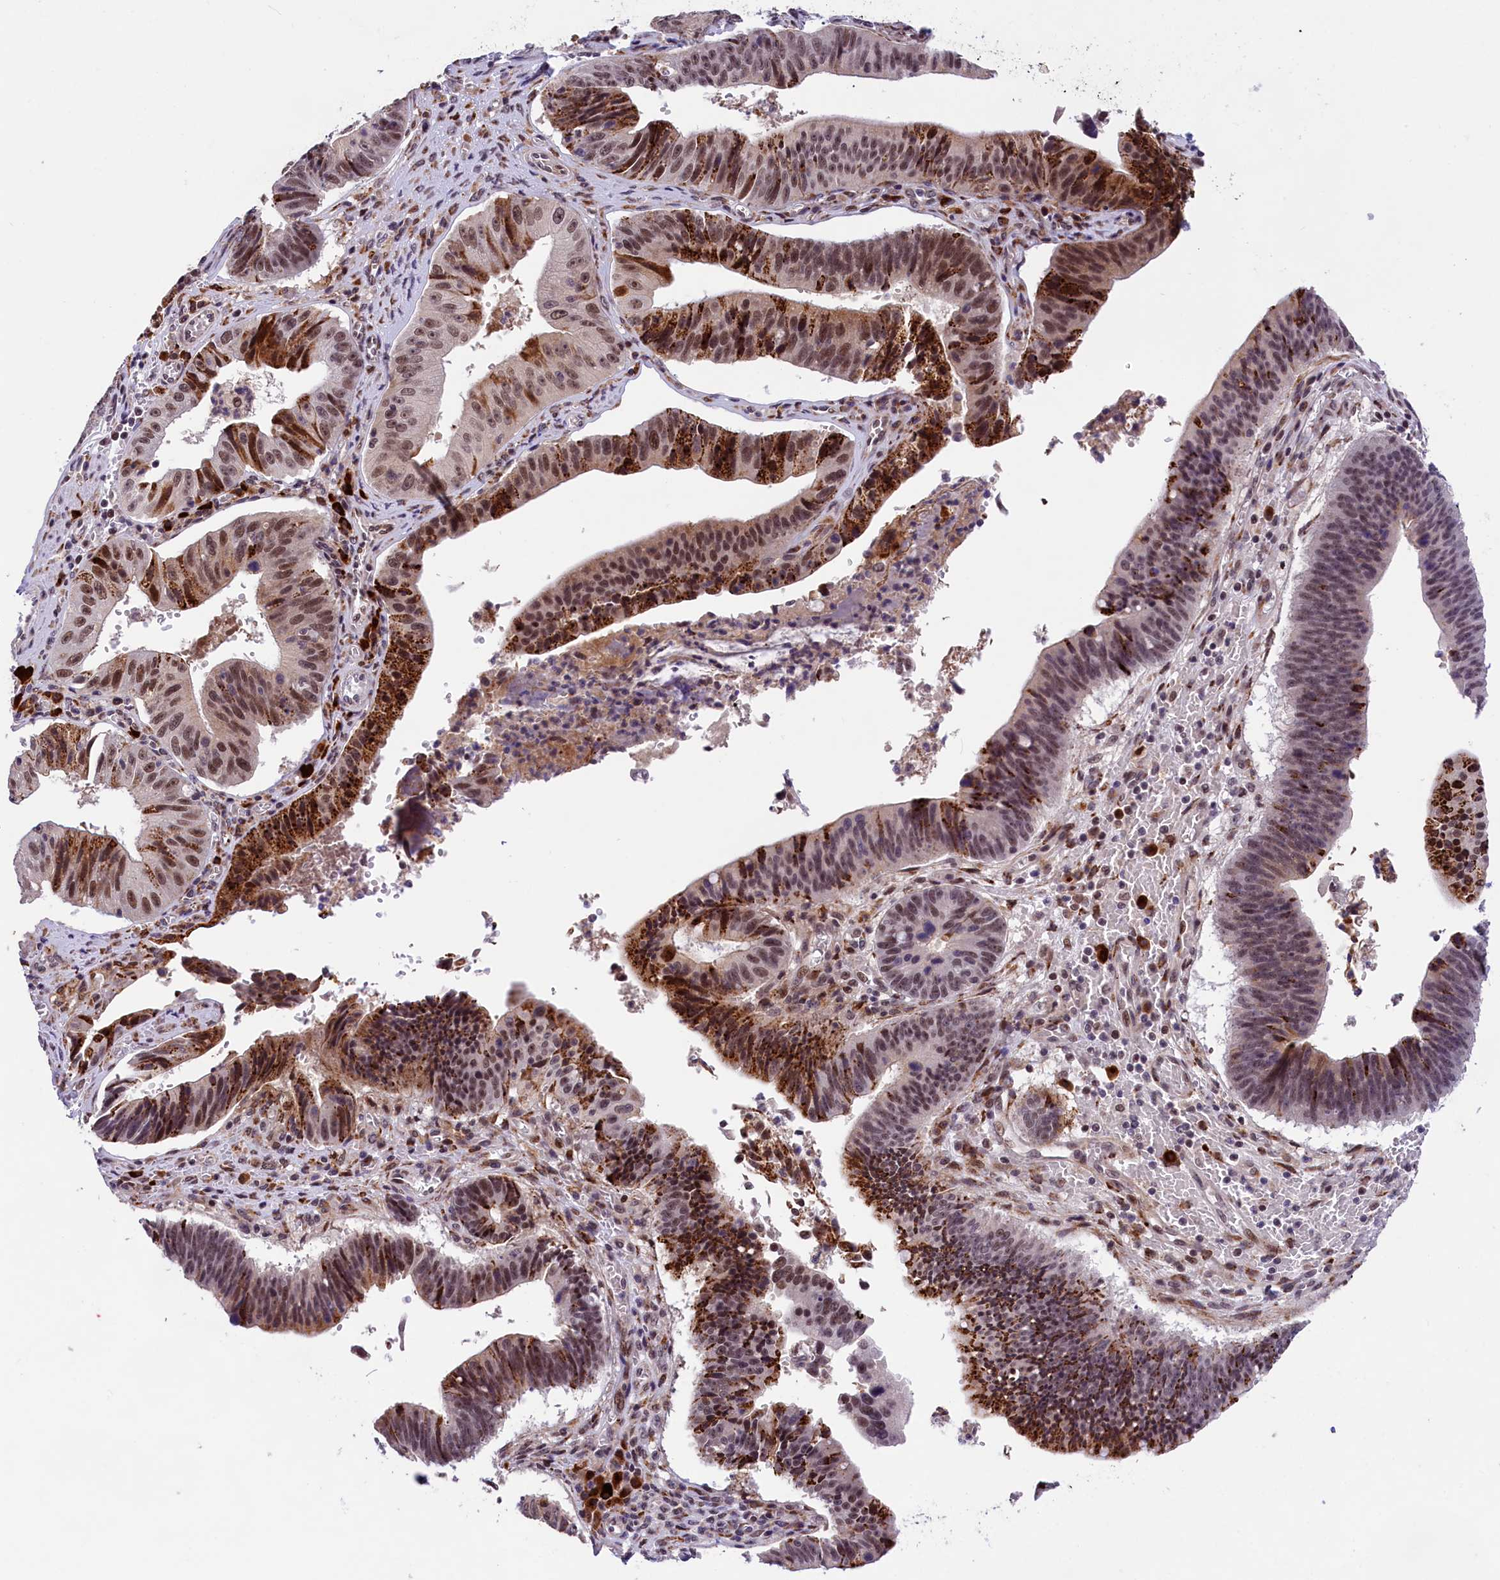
{"staining": {"intensity": "strong", "quantity": "25%-75%", "location": "cytoplasmic/membranous,nuclear"}, "tissue": "stomach cancer", "cell_type": "Tumor cells", "image_type": "cancer", "snomed": [{"axis": "morphology", "description": "Adenocarcinoma, NOS"}, {"axis": "topography", "description": "Stomach"}], "caption": "IHC histopathology image of neoplastic tissue: human stomach cancer stained using immunohistochemistry displays high levels of strong protein expression localized specifically in the cytoplasmic/membranous and nuclear of tumor cells, appearing as a cytoplasmic/membranous and nuclear brown color.", "gene": "FBXO45", "patient": {"sex": "male", "age": 59}}